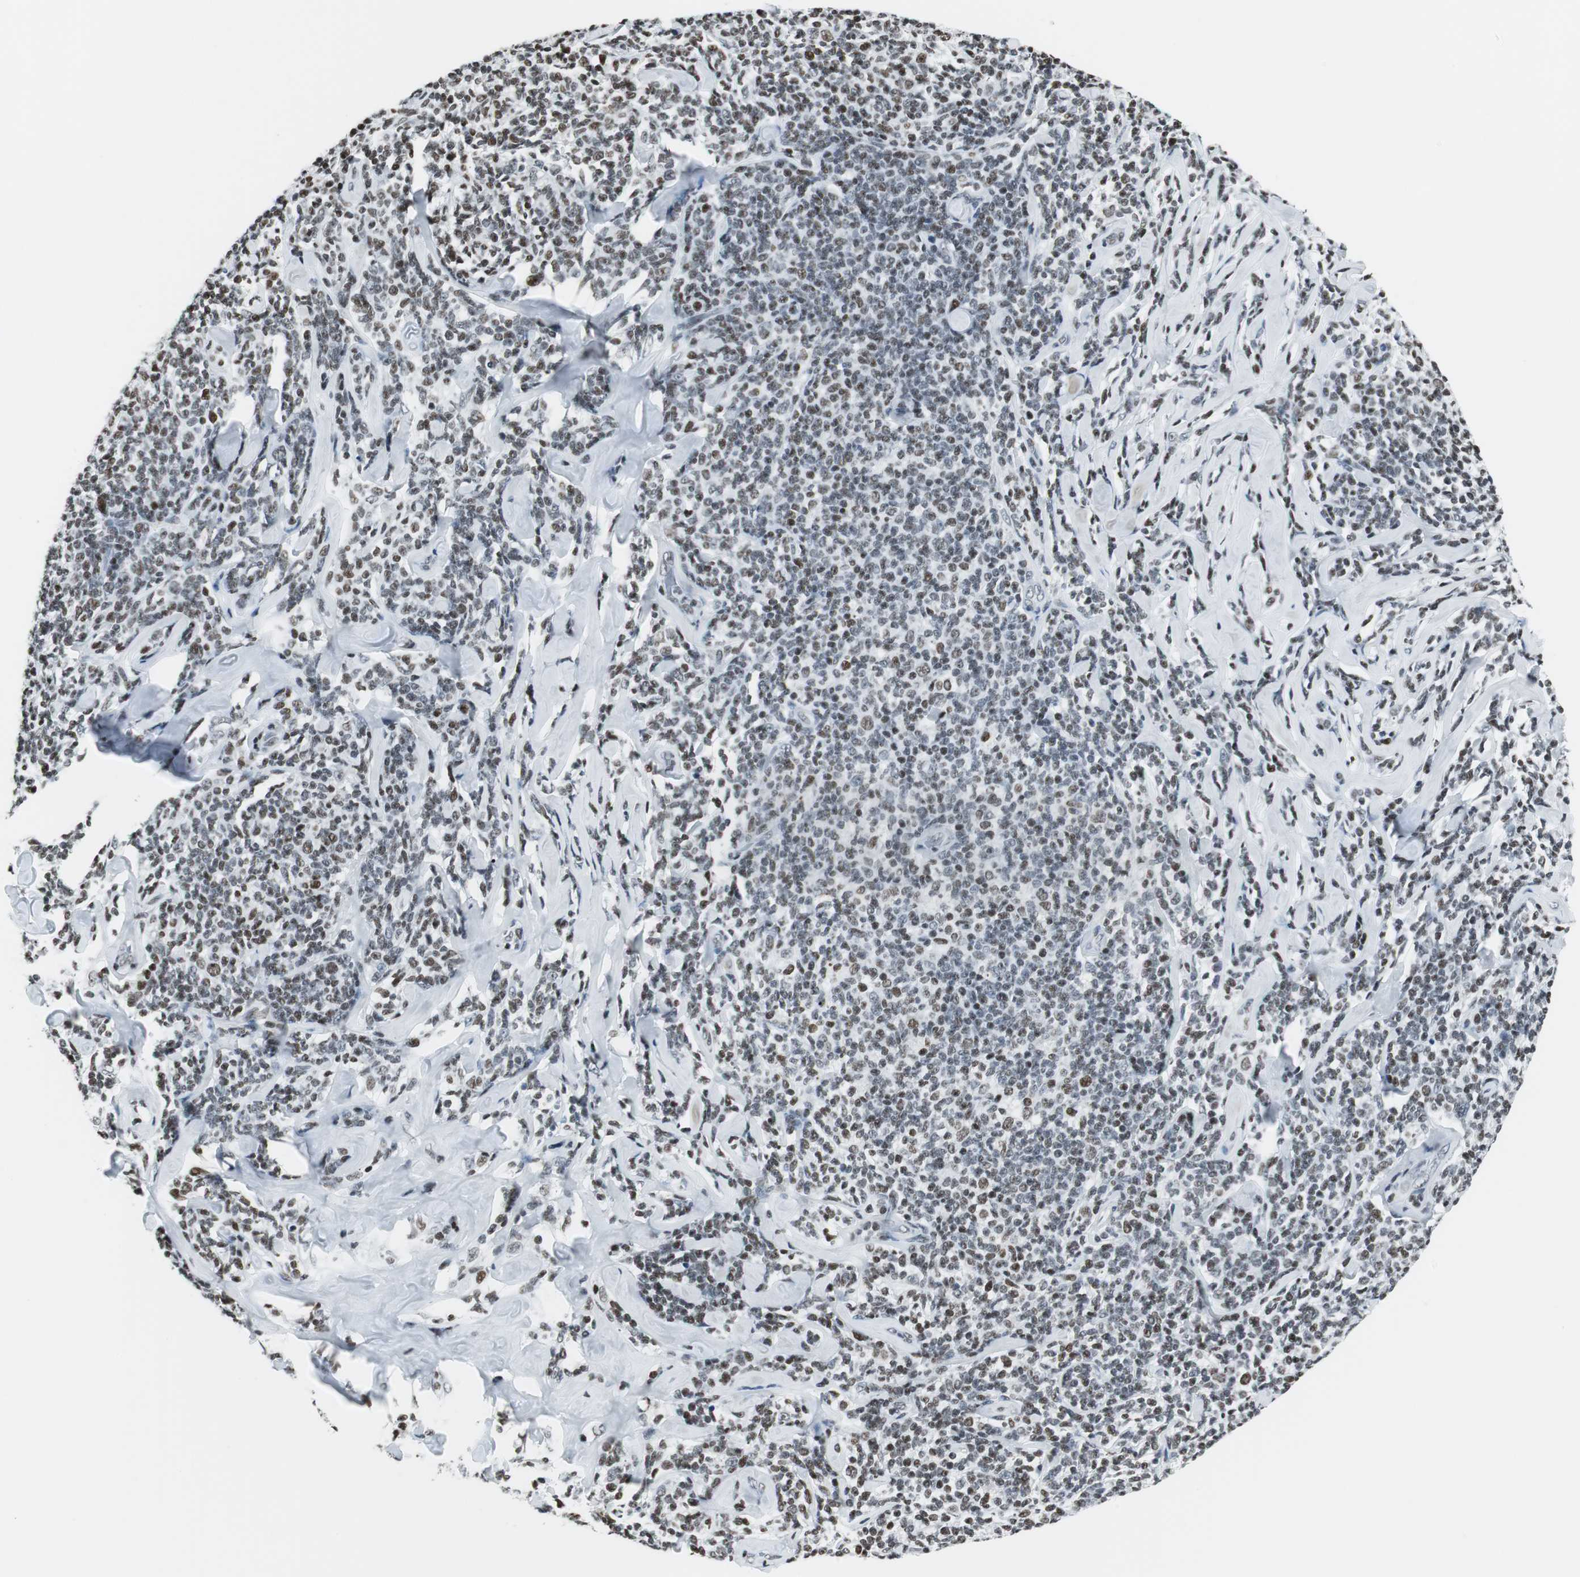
{"staining": {"intensity": "weak", "quantity": "25%-75%", "location": "nuclear"}, "tissue": "lymphoma", "cell_type": "Tumor cells", "image_type": "cancer", "snomed": [{"axis": "morphology", "description": "Malignant lymphoma, non-Hodgkin's type, Low grade"}, {"axis": "topography", "description": "Lymph node"}], "caption": "Malignant lymphoma, non-Hodgkin's type (low-grade) stained with immunohistochemistry (IHC) reveals weak nuclear staining in approximately 25%-75% of tumor cells. (Stains: DAB (3,3'-diaminobenzidine) in brown, nuclei in blue, Microscopy: brightfield microscopy at high magnification).", "gene": "RBBP4", "patient": {"sex": "female", "age": 56}}